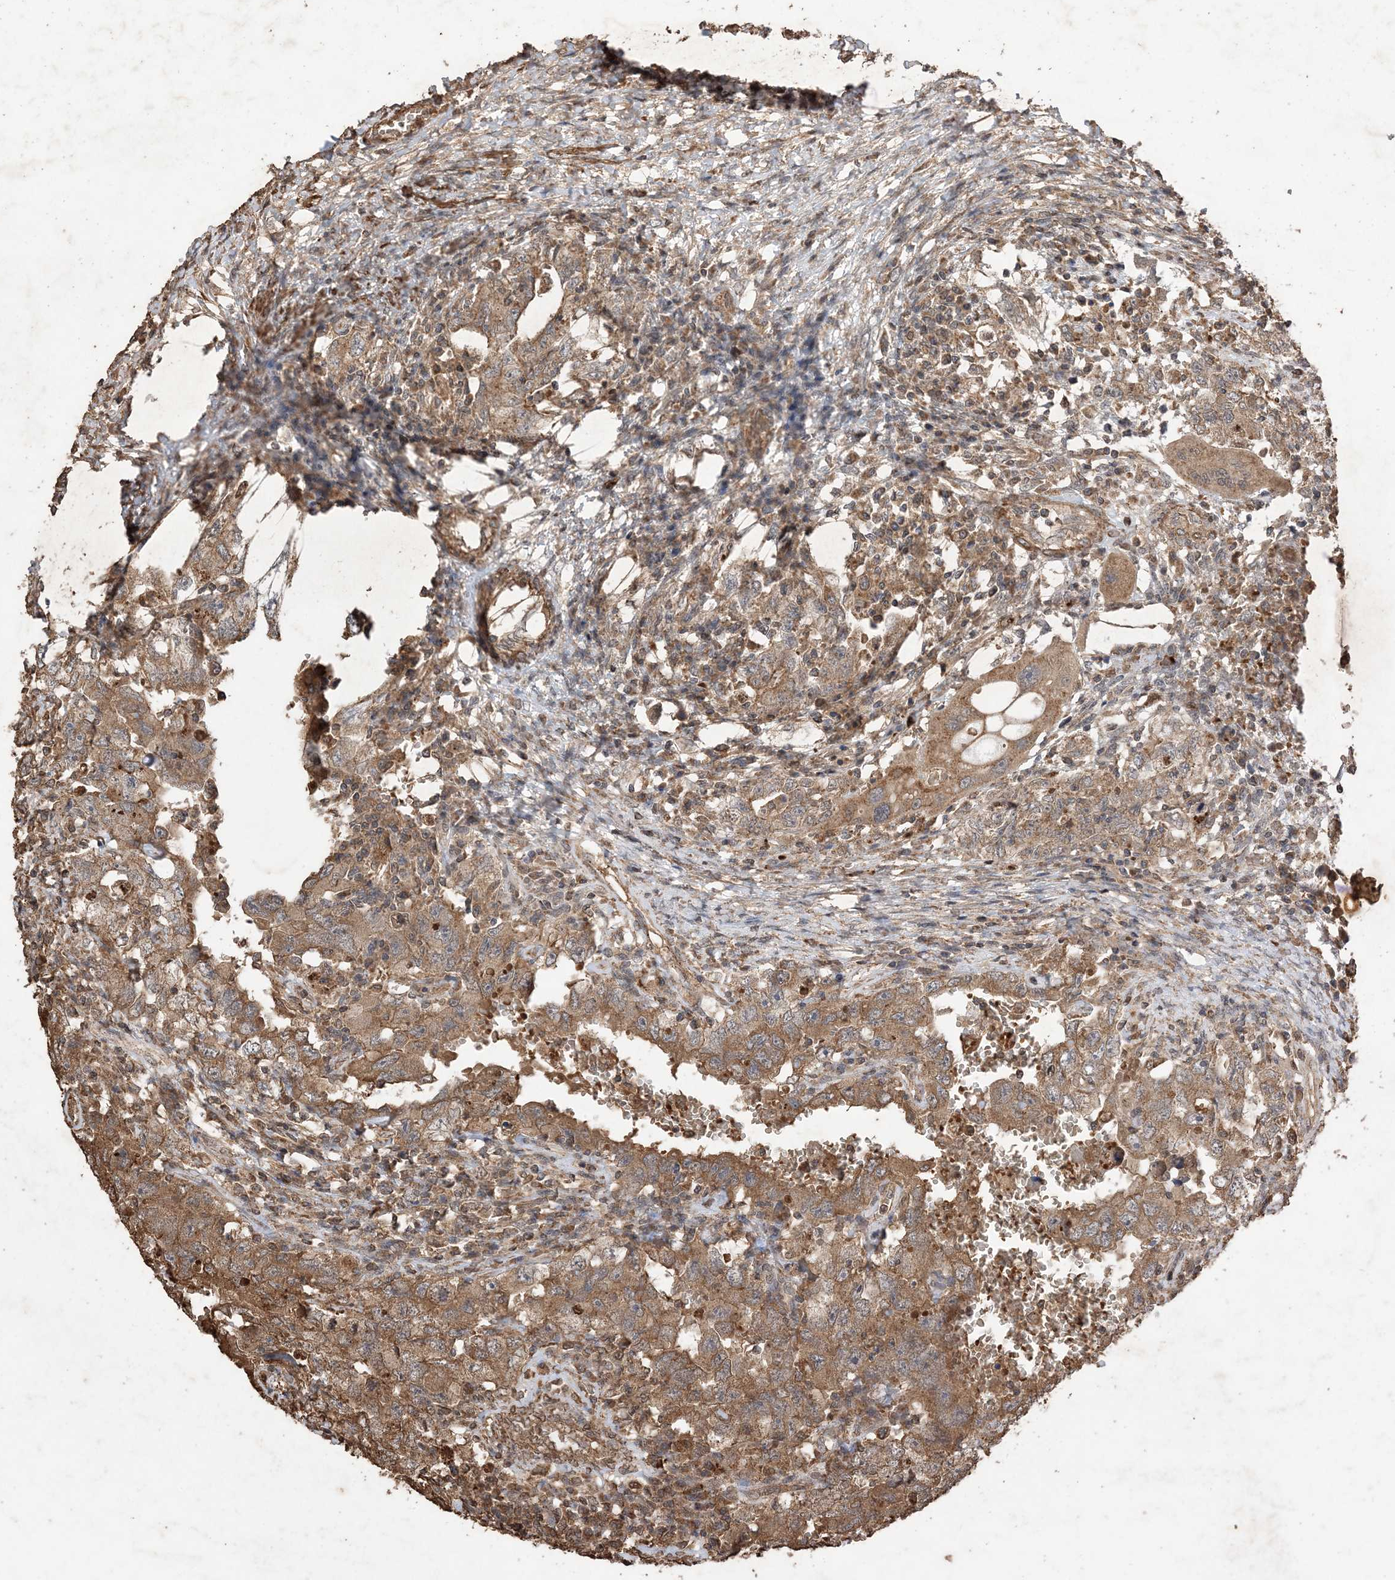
{"staining": {"intensity": "moderate", "quantity": ">75%", "location": "cytoplasmic/membranous"}, "tissue": "testis cancer", "cell_type": "Tumor cells", "image_type": "cancer", "snomed": [{"axis": "morphology", "description": "Carcinoma, Embryonal, NOS"}, {"axis": "topography", "description": "Testis"}], "caption": "Immunohistochemical staining of testis cancer (embryonal carcinoma) reveals medium levels of moderate cytoplasmic/membranous protein positivity in about >75% of tumor cells.", "gene": "HPS4", "patient": {"sex": "male", "age": 26}}